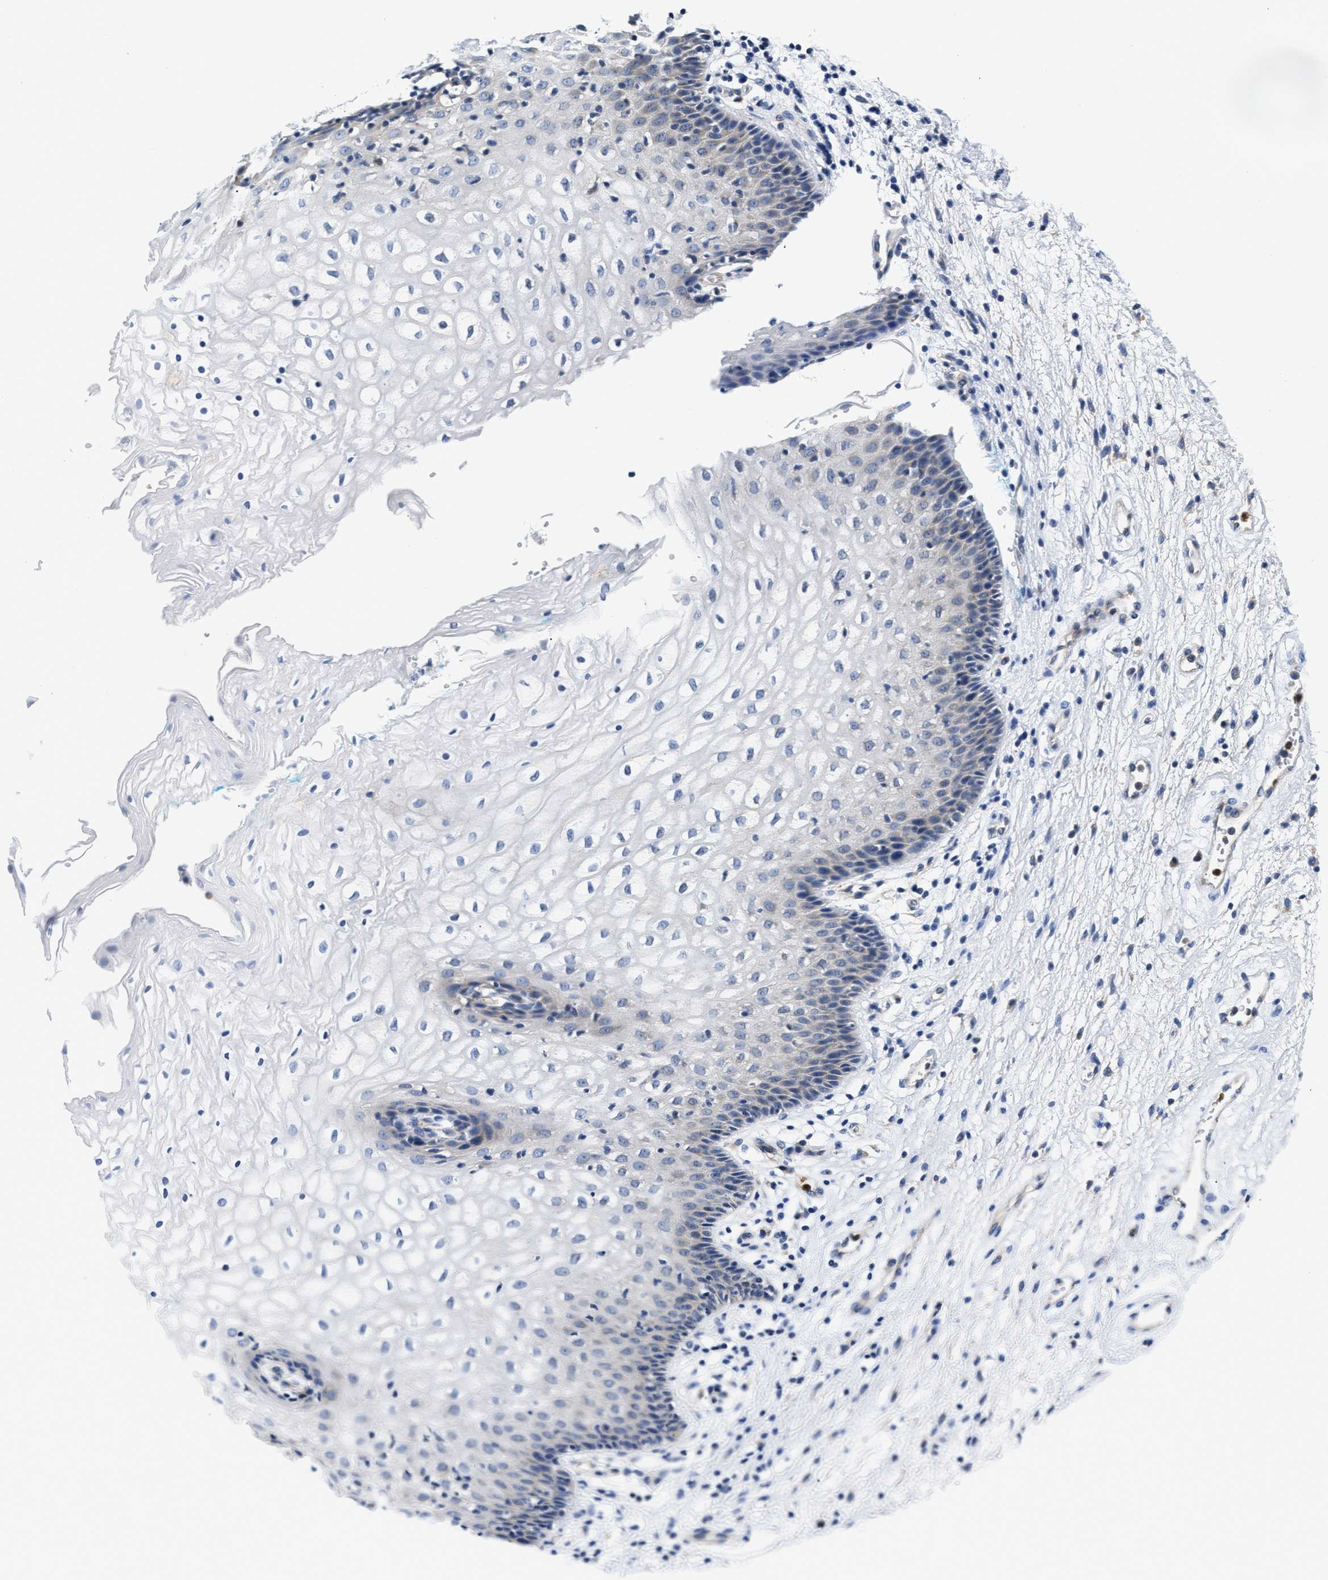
{"staining": {"intensity": "negative", "quantity": "none", "location": "none"}, "tissue": "vagina", "cell_type": "Squamous epithelial cells", "image_type": "normal", "snomed": [{"axis": "morphology", "description": "Normal tissue, NOS"}, {"axis": "topography", "description": "Vagina"}], "caption": "Human vagina stained for a protein using IHC demonstrates no staining in squamous epithelial cells.", "gene": "FAM185A", "patient": {"sex": "female", "age": 34}}